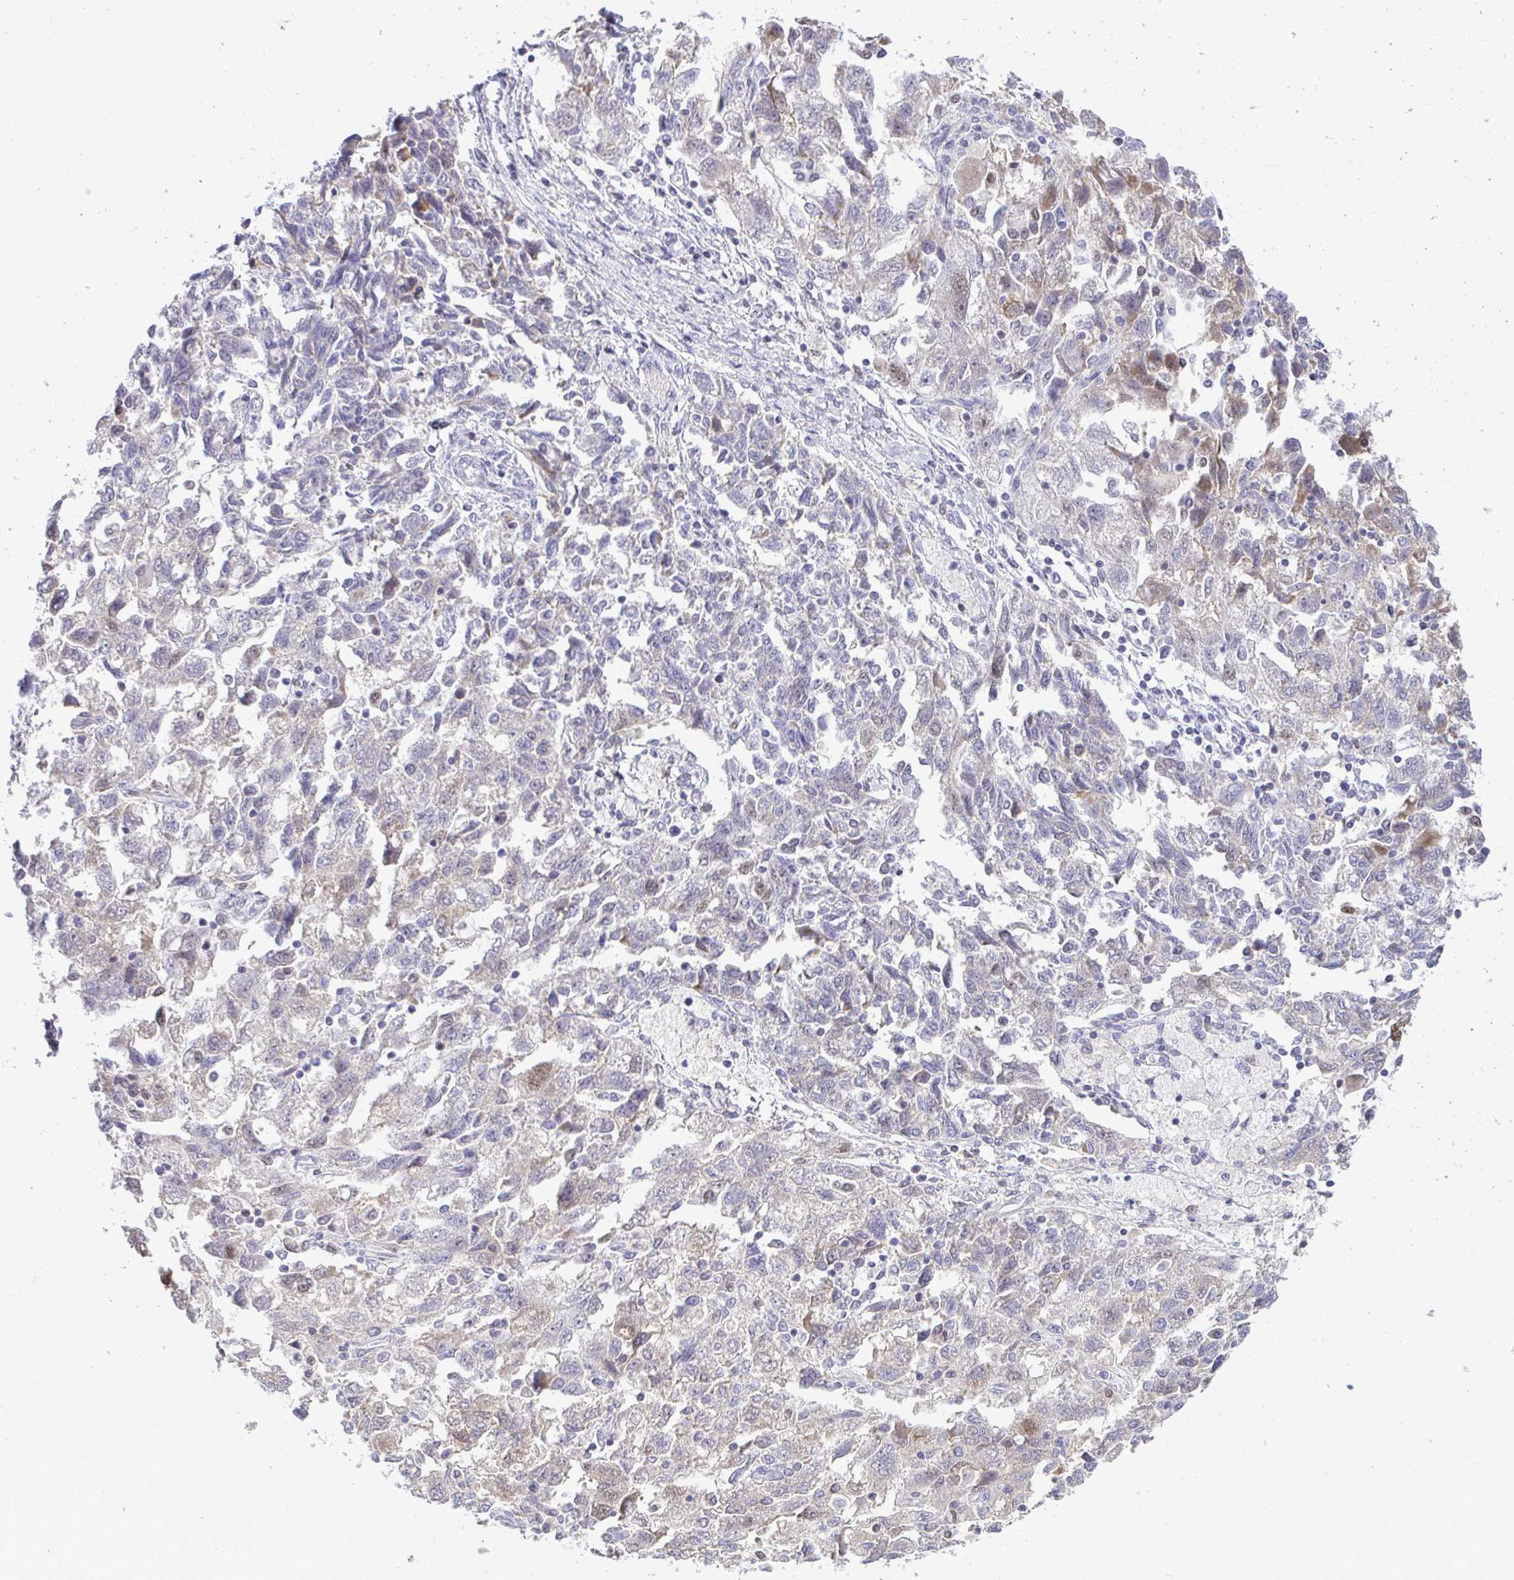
{"staining": {"intensity": "weak", "quantity": "<25%", "location": "cytoplasmic/membranous,nuclear"}, "tissue": "ovarian cancer", "cell_type": "Tumor cells", "image_type": "cancer", "snomed": [{"axis": "morphology", "description": "Carcinoma, NOS"}, {"axis": "morphology", "description": "Cystadenocarcinoma, serous, NOS"}, {"axis": "topography", "description": "Ovary"}], "caption": "An image of human ovarian carcinoma is negative for staining in tumor cells.", "gene": "EPOP", "patient": {"sex": "female", "age": 69}}